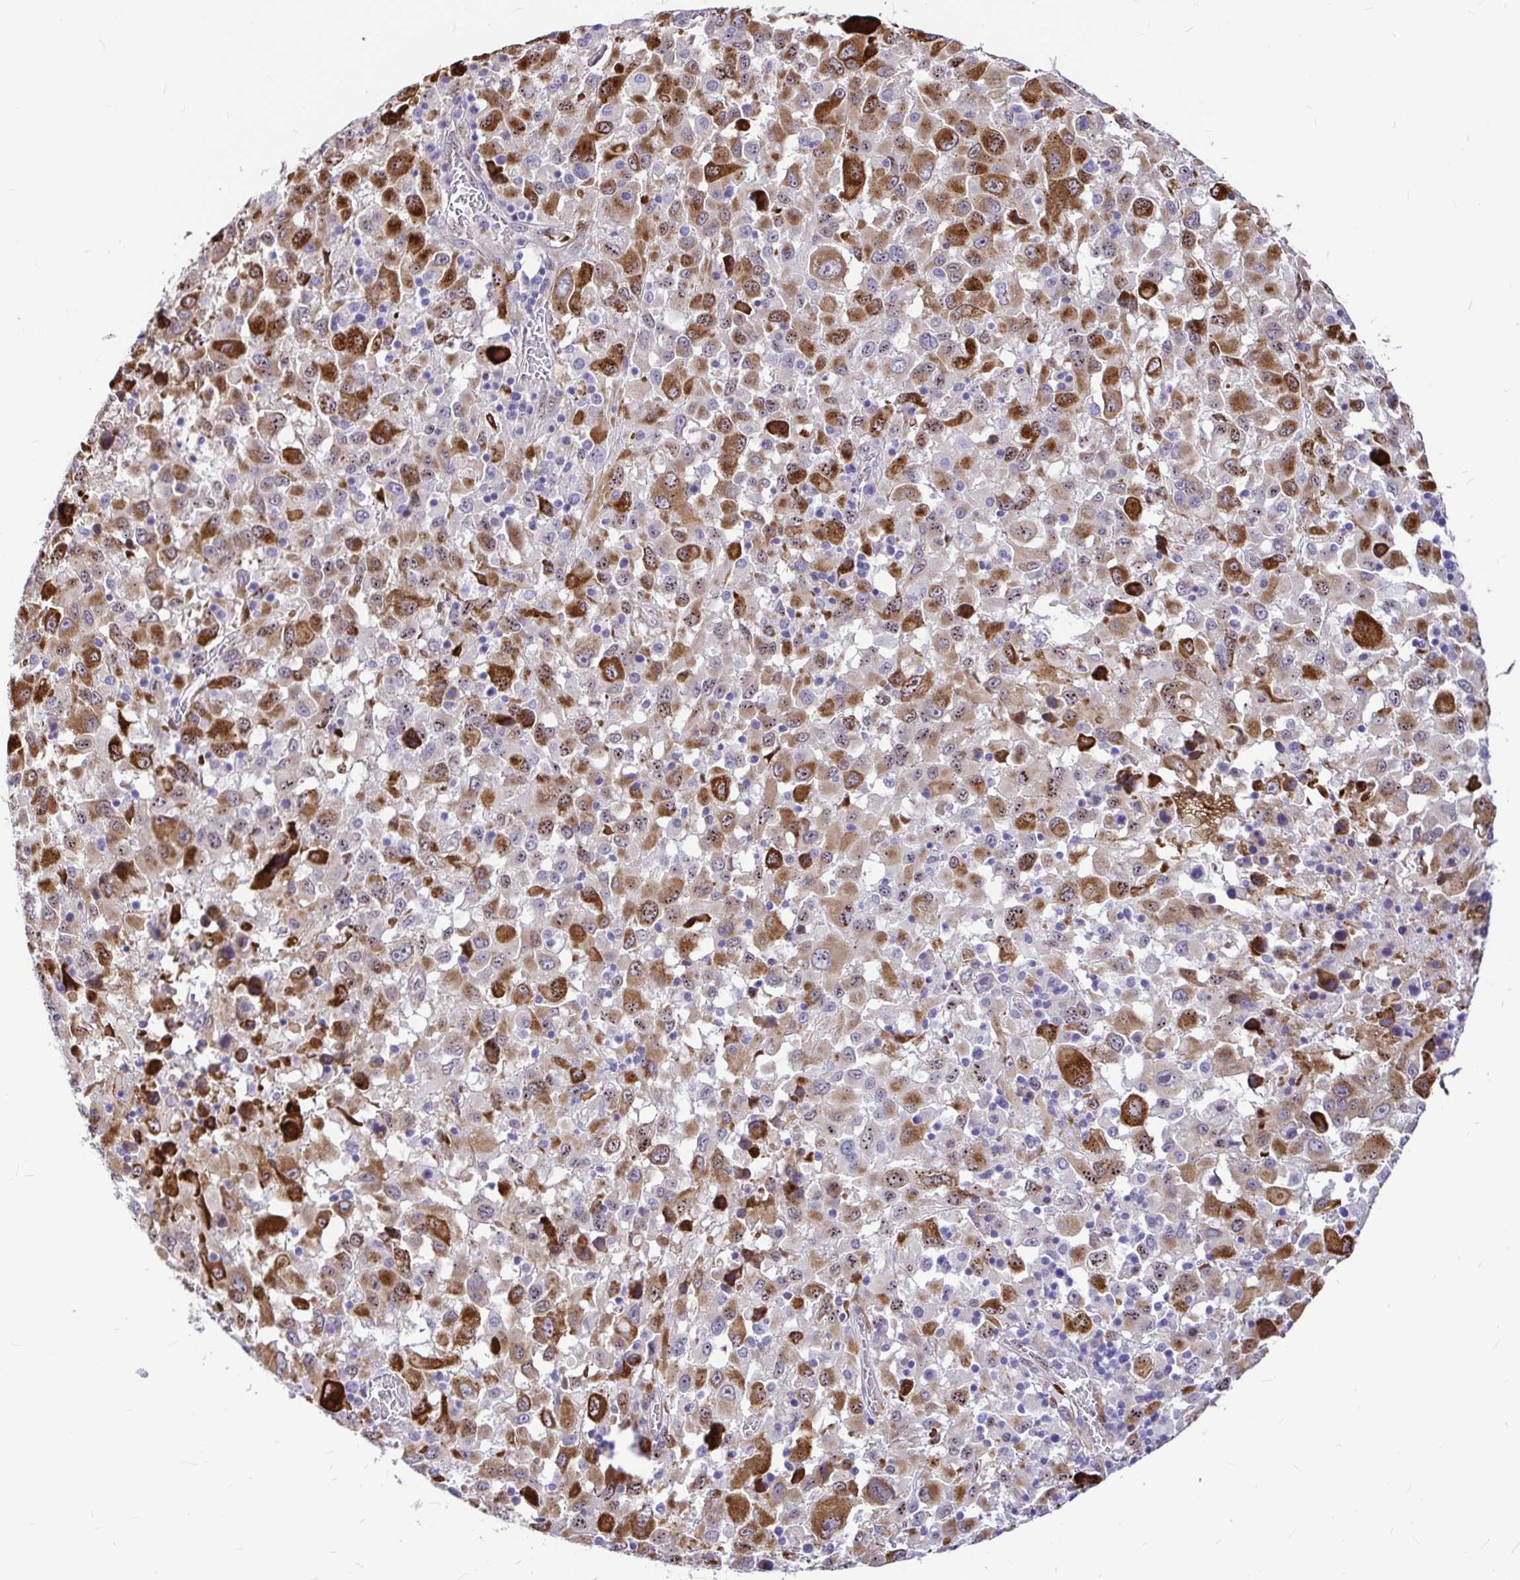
{"staining": {"intensity": "strong", "quantity": "25%-75%", "location": "cytoplasmic/membranous"}, "tissue": "melanoma", "cell_type": "Tumor cells", "image_type": "cancer", "snomed": [{"axis": "morphology", "description": "Malignant melanoma, Metastatic site"}, {"axis": "topography", "description": "Soft tissue"}], "caption": "Strong cytoplasmic/membranous protein staining is appreciated in about 25%-75% of tumor cells in melanoma. (IHC, brightfield microscopy, high magnification).", "gene": "GABBR2", "patient": {"sex": "male", "age": 50}}